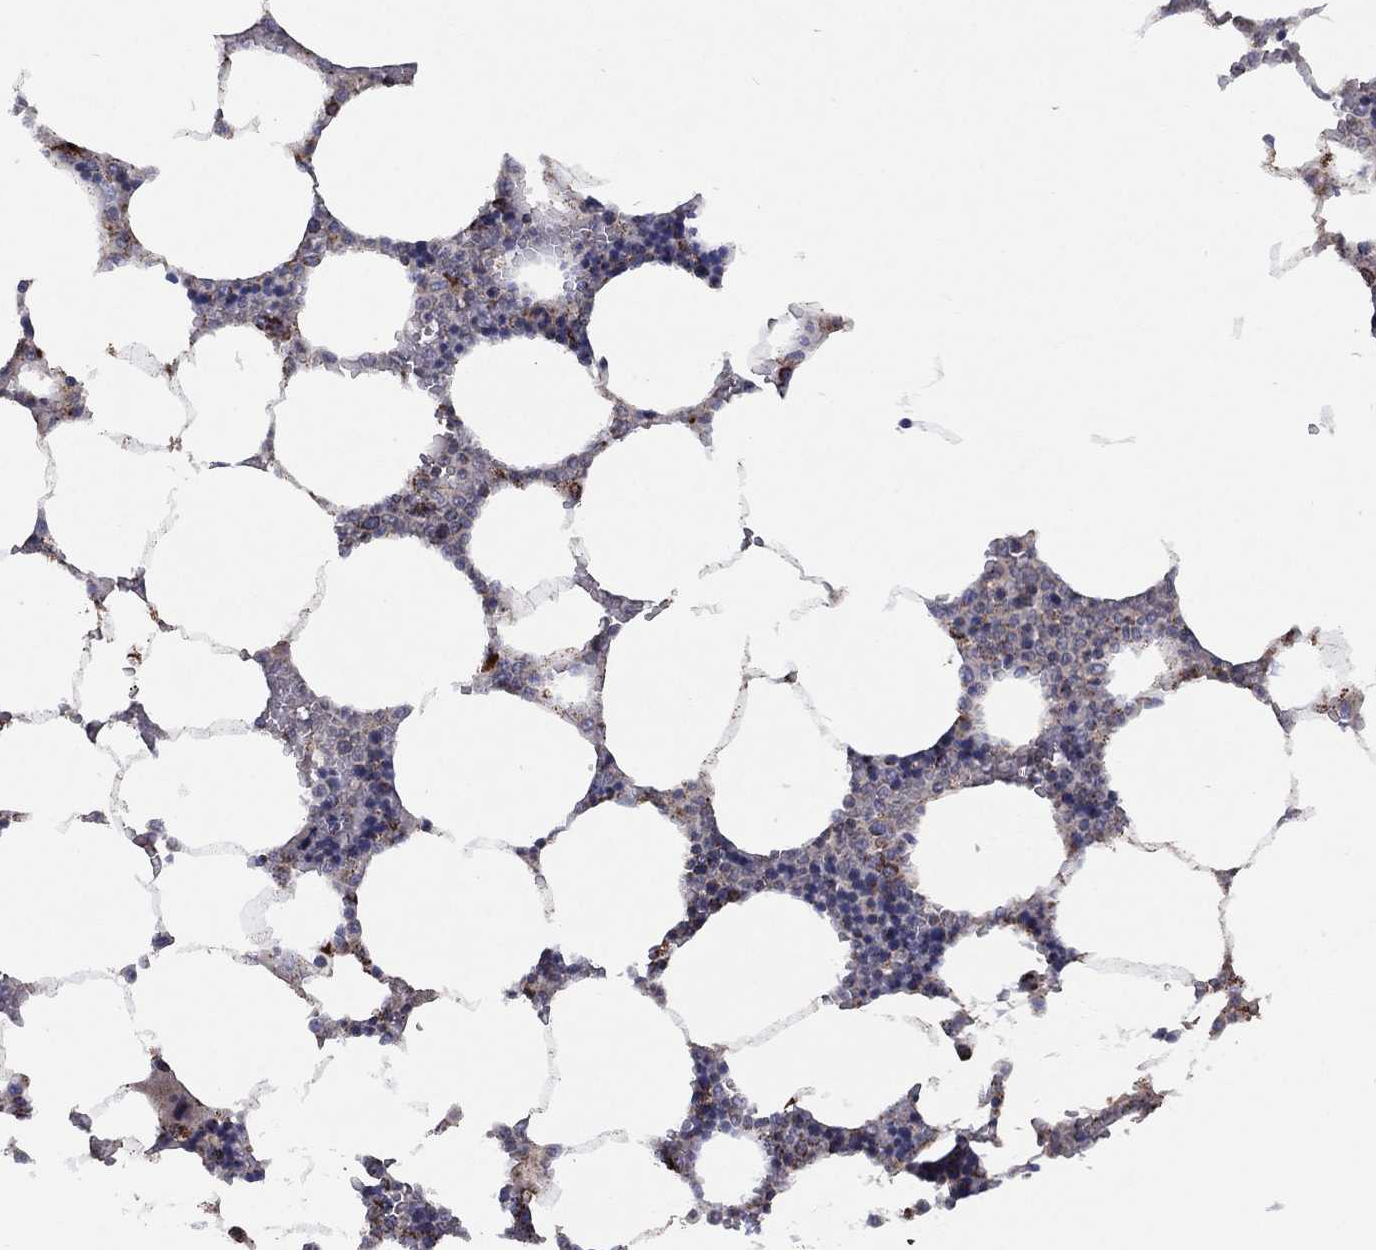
{"staining": {"intensity": "strong", "quantity": "<25%", "location": "cytoplasmic/membranous"}, "tissue": "bone marrow", "cell_type": "Hematopoietic cells", "image_type": "normal", "snomed": [{"axis": "morphology", "description": "Normal tissue, NOS"}, {"axis": "topography", "description": "Bone marrow"}], "caption": "A brown stain shows strong cytoplasmic/membranous expression of a protein in hematopoietic cells of unremarkable human bone marrow. (DAB (3,3'-diaminobenzidine) = brown stain, brightfield microscopy at high magnification).", "gene": "PPP2R5A", "patient": {"sex": "male", "age": 63}}